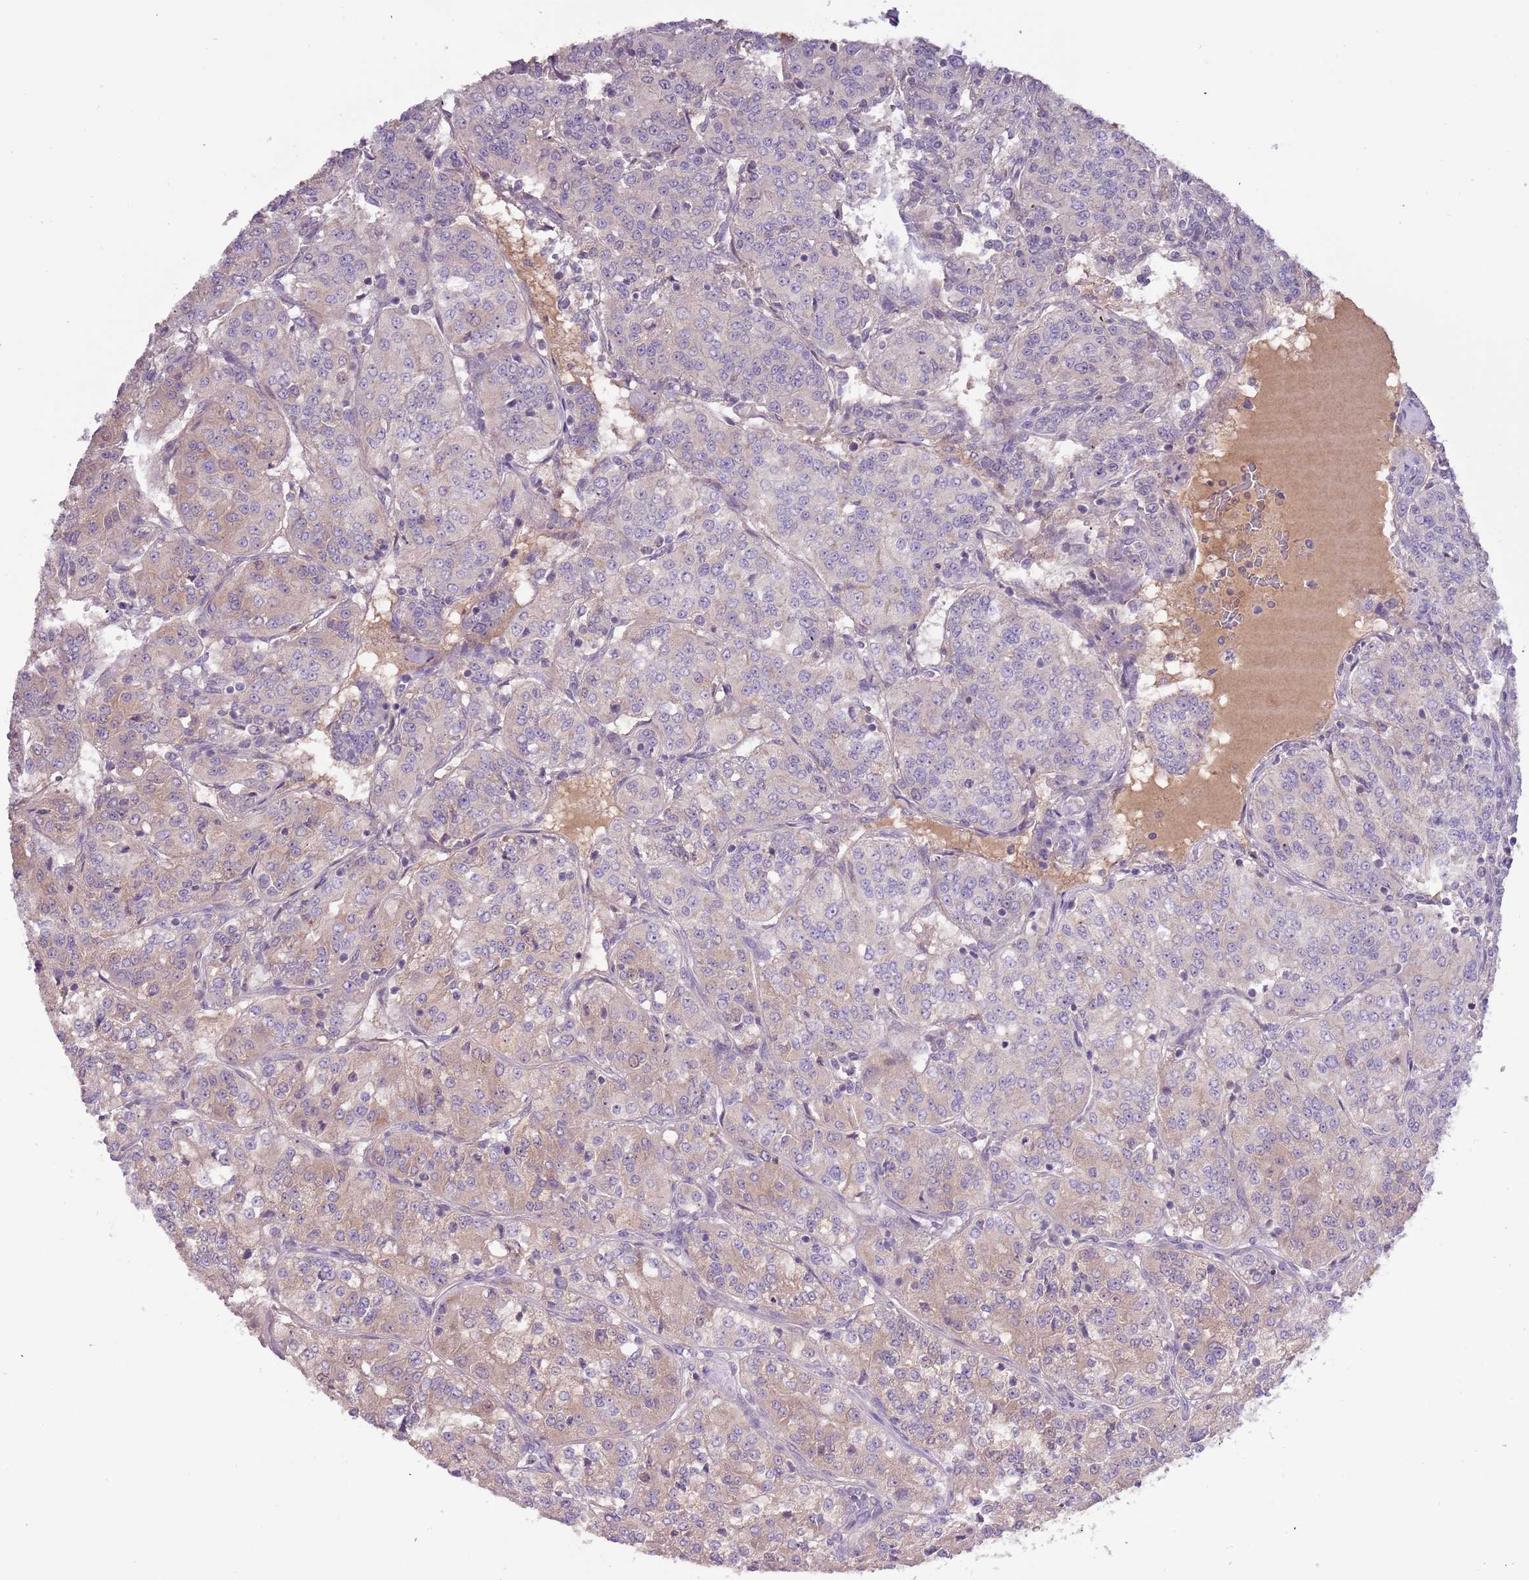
{"staining": {"intensity": "weak", "quantity": "25%-75%", "location": "cytoplasmic/membranous"}, "tissue": "renal cancer", "cell_type": "Tumor cells", "image_type": "cancer", "snomed": [{"axis": "morphology", "description": "Adenocarcinoma, NOS"}, {"axis": "topography", "description": "Kidney"}], "caption": "The photomicrograph displays a brown stain indicating the presence of a protein in the cytoplasmic/membranous of tumor cells in renal cancer.", "gene": "SHROOM3", "patient": {"sex": "female", "age": 63}}